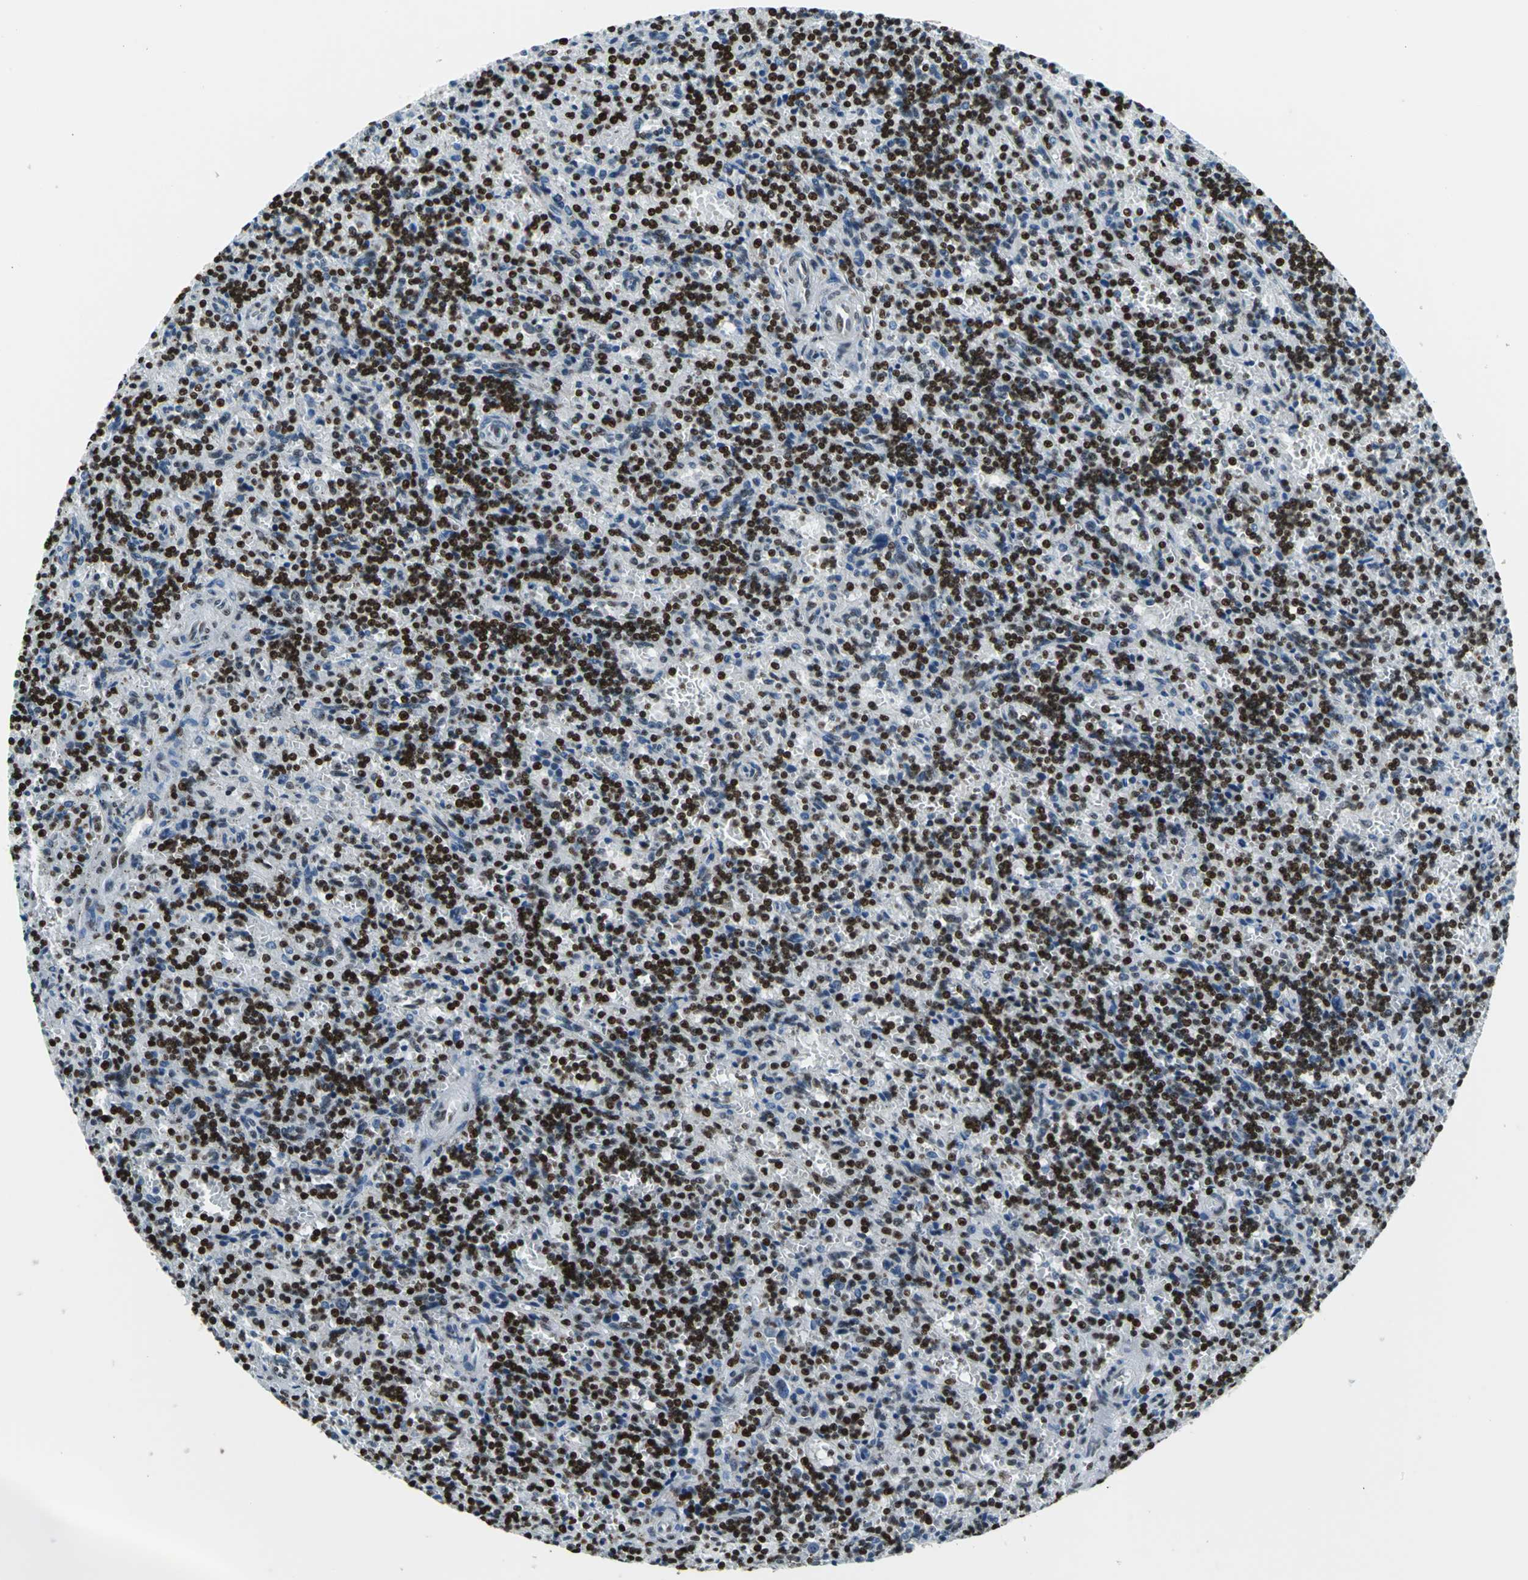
{"staining": {"intensity": "strong", "quantity": ">75%", "location": "nuclear"}, "tissue": "lymphoma", "cell_type": "Tumor cells", "image_type": "cancer", "snomed": [{"axis": "morphology", "description": "Malignant lymphoma, non-Hodgkin's type, Low grade"}, {"axis": "topography", "description": "Spleen"}], "caption": "Protein positivity by immunohistochemistry (IHC) demonstrates strong nuclear expression in about >75% of tumor cells in low-grade malignant lymphoma, non-Hodgkin's type.", "gene": "APEX1", "patient": {"sex": "male", "age": 73}}